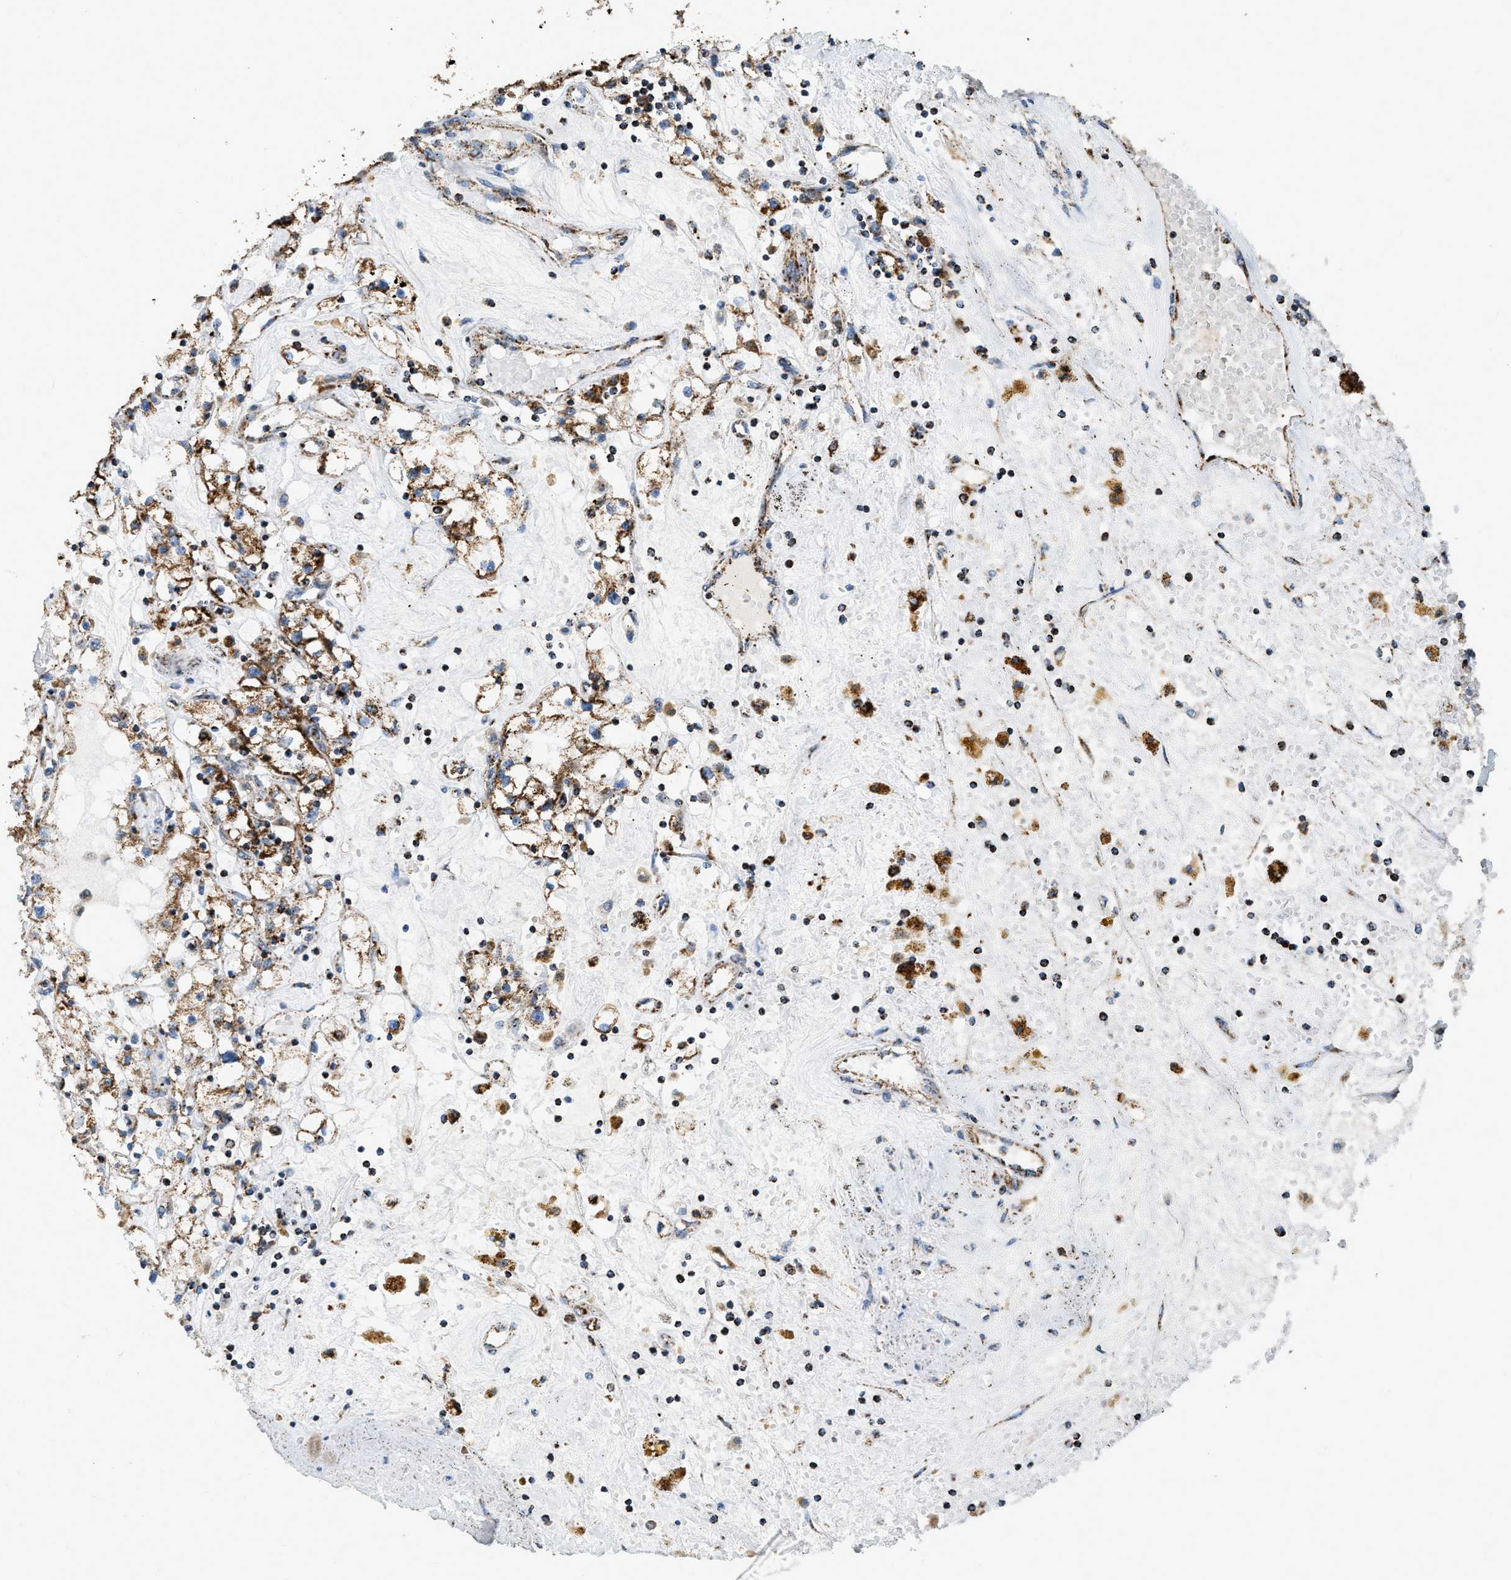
{"staining": {"intensity": "moderate", "quantity": ">75%", "location": "cytoplasmic/membranous"}, "tissue": "renal cancer", "cell_type": "Tumor cells", "image_type": "cancer", "snomed": [{"axis": "morphology", "description": "Adenocarcinoma, NOS"}, {"axis": "topography", "description": "Kidney"}], "caption": "There is medium levels of moderate cytoplasmic/membranous staining in tumor cells of renal cancer, as demonstrated by immunohistochemical staining (brown color).", "gene": "ETFB", "patient": {"sex": "male", "age": 56}}